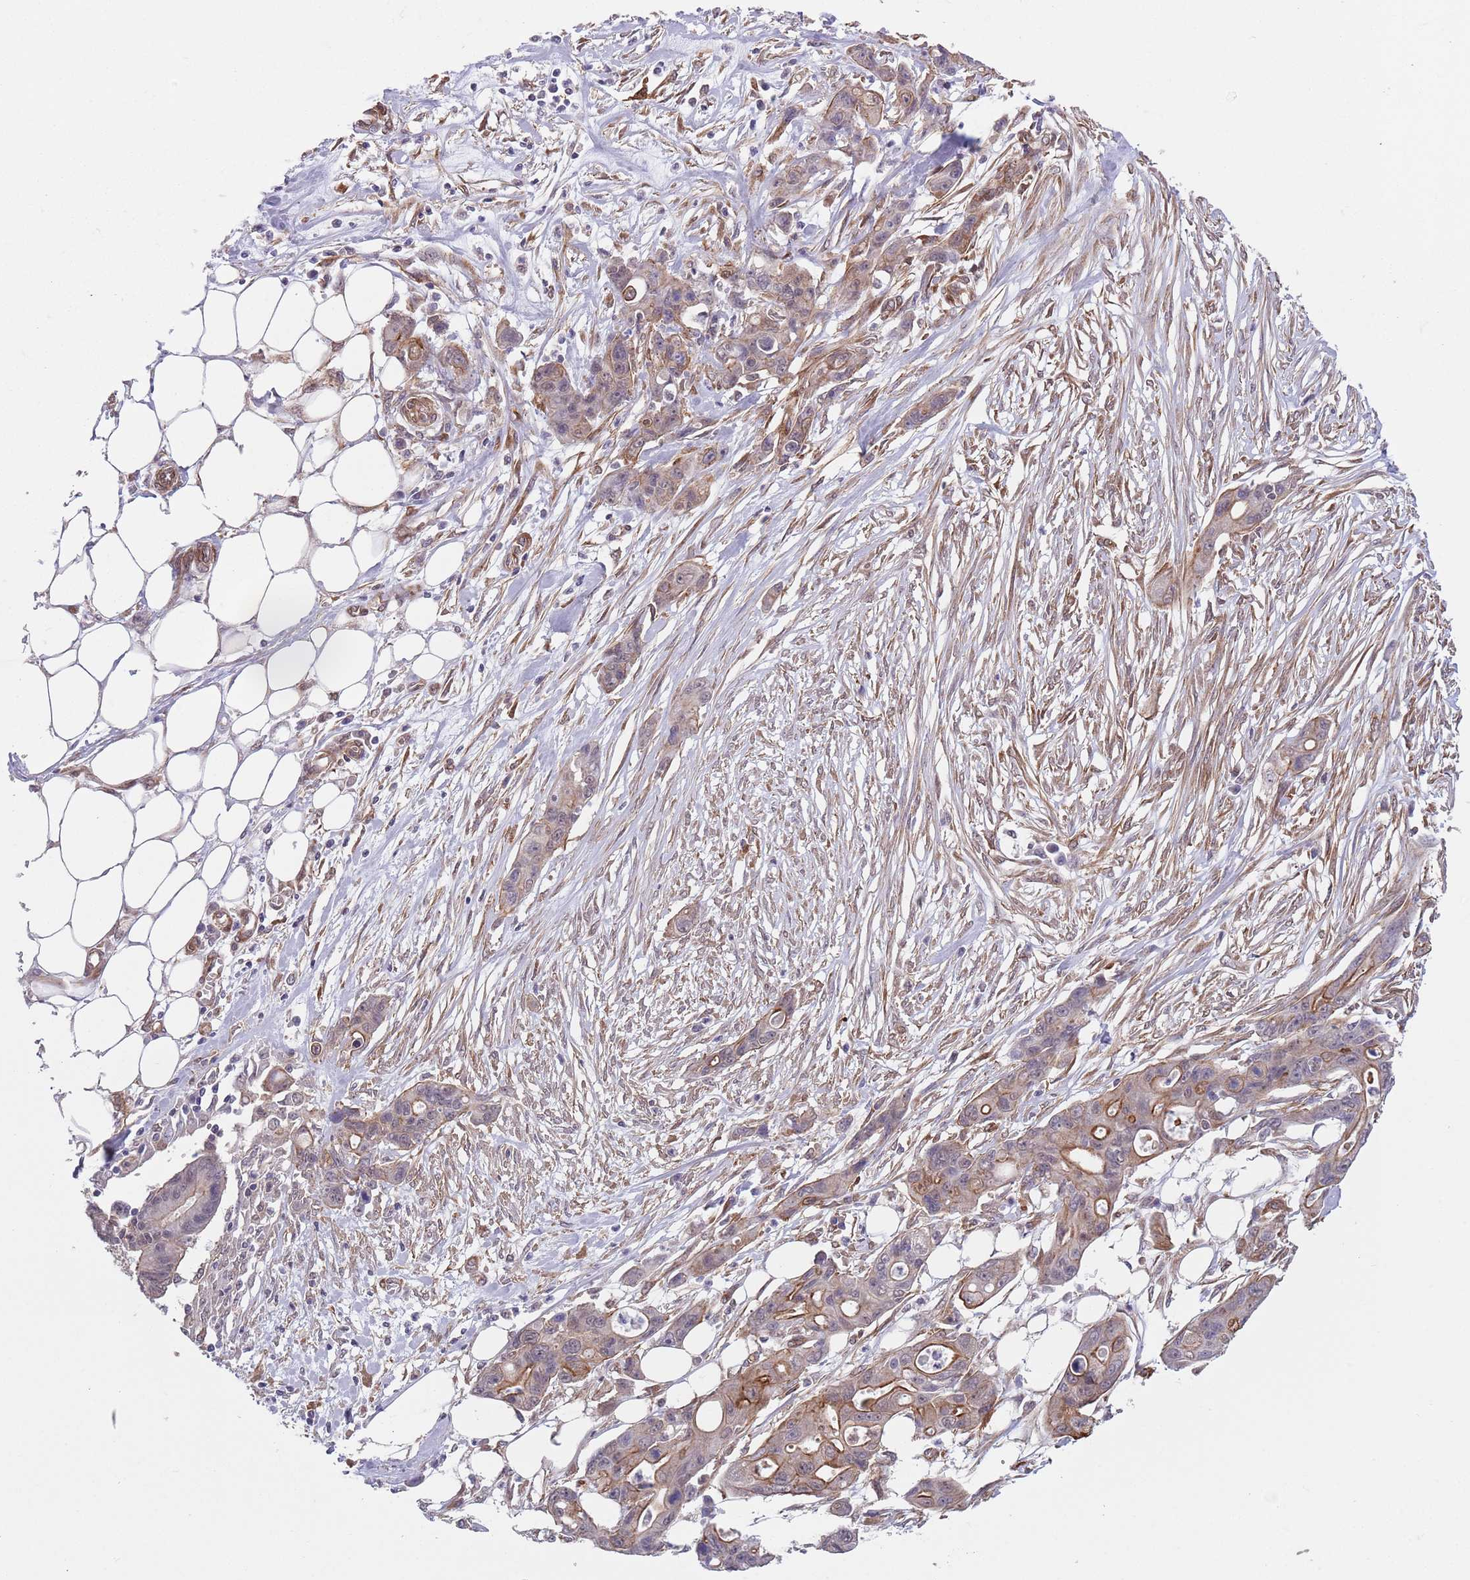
{"staining": {"intensity": "moderate", "quantity": "25%-75%", "location": "cytoplasmic/membranous"}, "tissue": "ovarian cancer", "cell_type": "Tumor cells", "image_type": "cancer", "snomed": [{"axis": "morphology", "description": "Cystadenocarcinoma, mucinous, NOS"}, {"axis": "topography", "description": "Ovary"}], "caption": "A brown stain labels moderate cytoplasmic/membranous staining of a protein in ovarian mucinous cystadenocarcinoma tumor cells.", "gene": "CREBZF", "patient": {"sex": "female", "age": 70}}